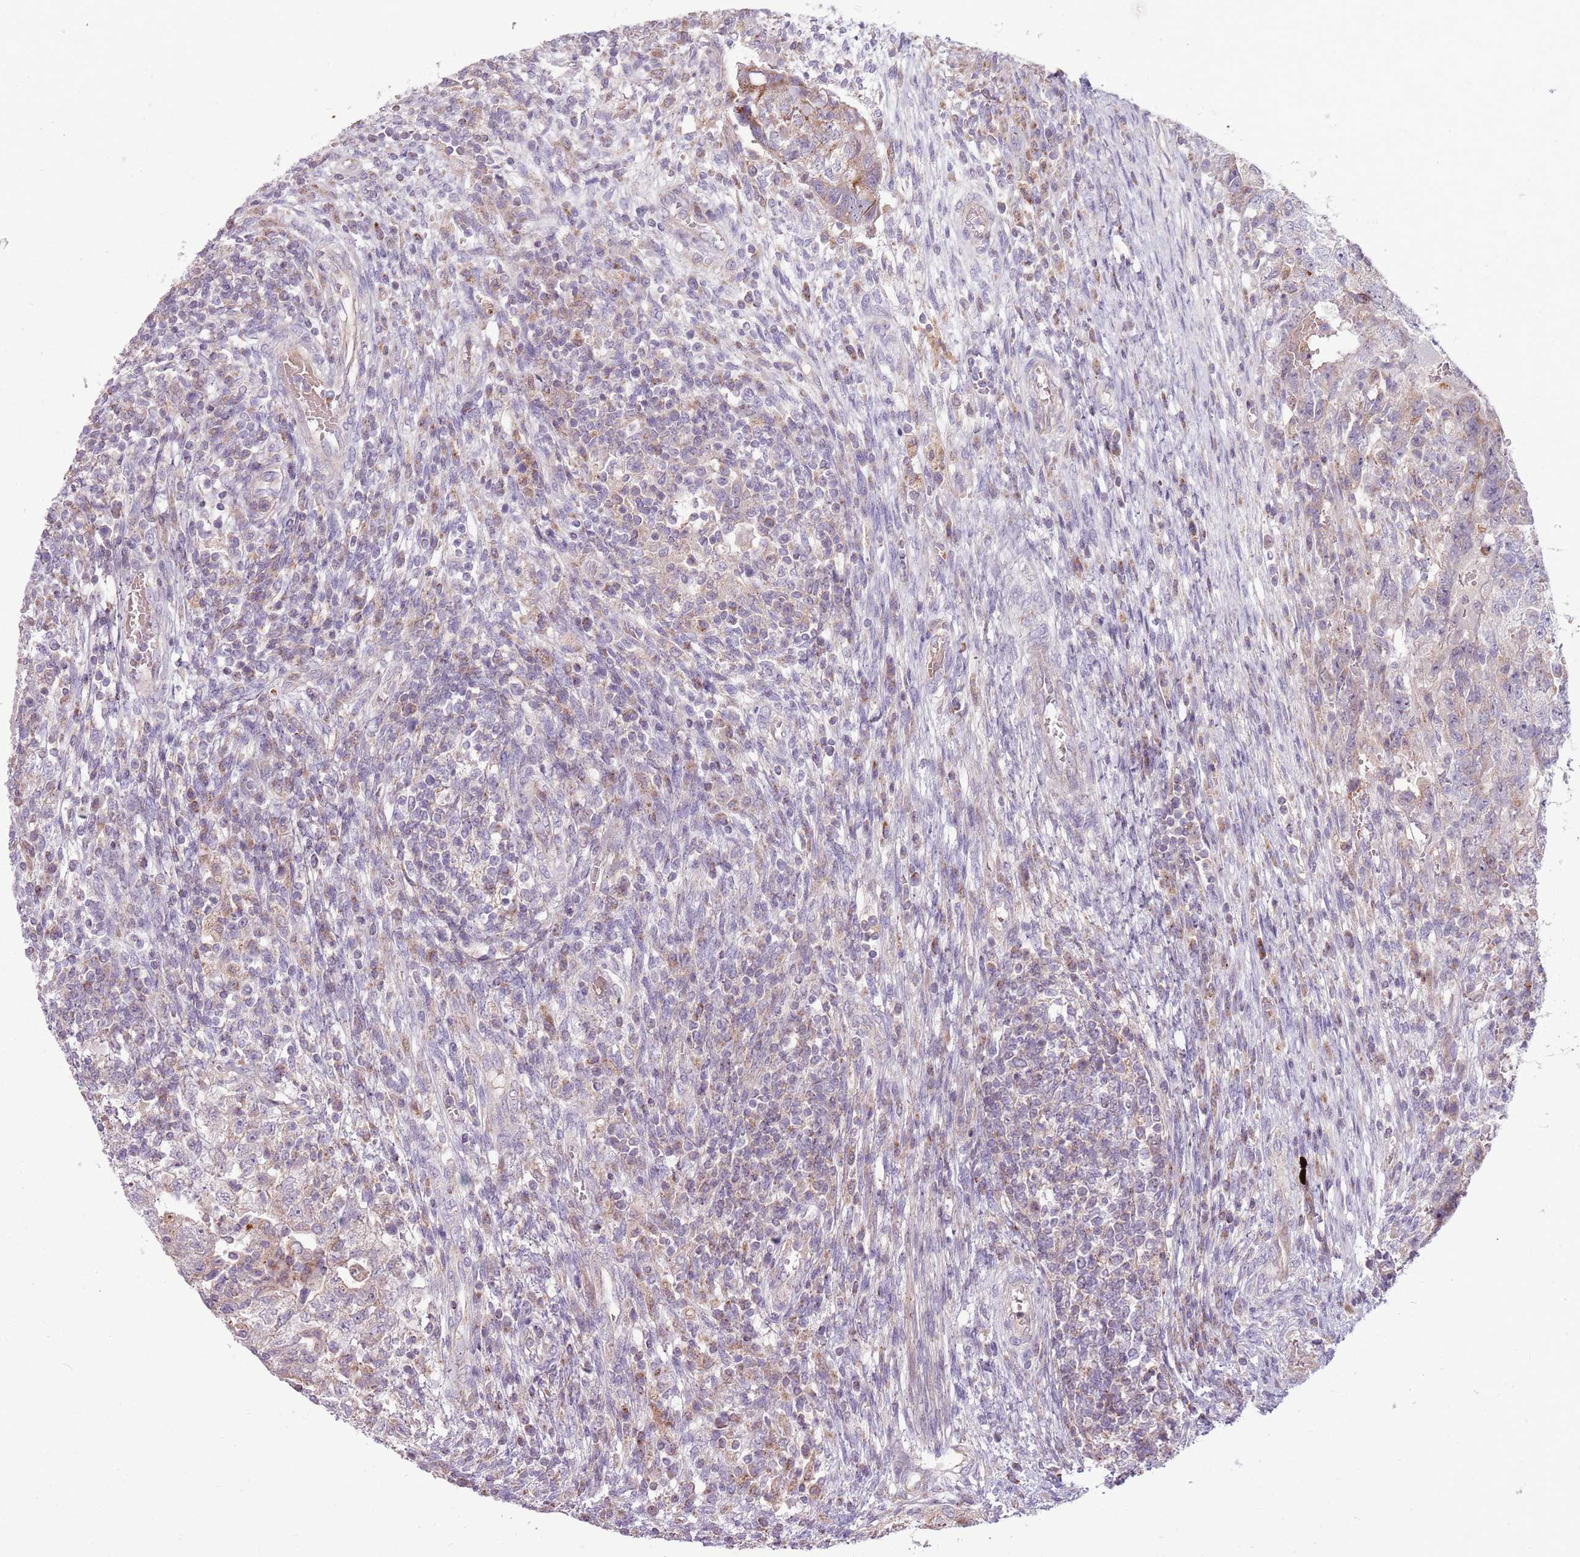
{"staining": {"intensity": "weak", "quantity": "<25%", "location": "cytoplasmic/membranous"}, "tissue": "testis cancer", "cell_type": "Tumor cells", "image_type": "cancer", "snomed": [{"axis": "morphology", "description": "Carcinoma, Embryonal, NOS"}, {"axis": "topography", "description": "Testis"}], "caption": "The histopathology image exhibits no significant staining in tumor cells of testis cancer.", "gene": "ZNF530", "patient": {"sex": "male", "age": 26}}